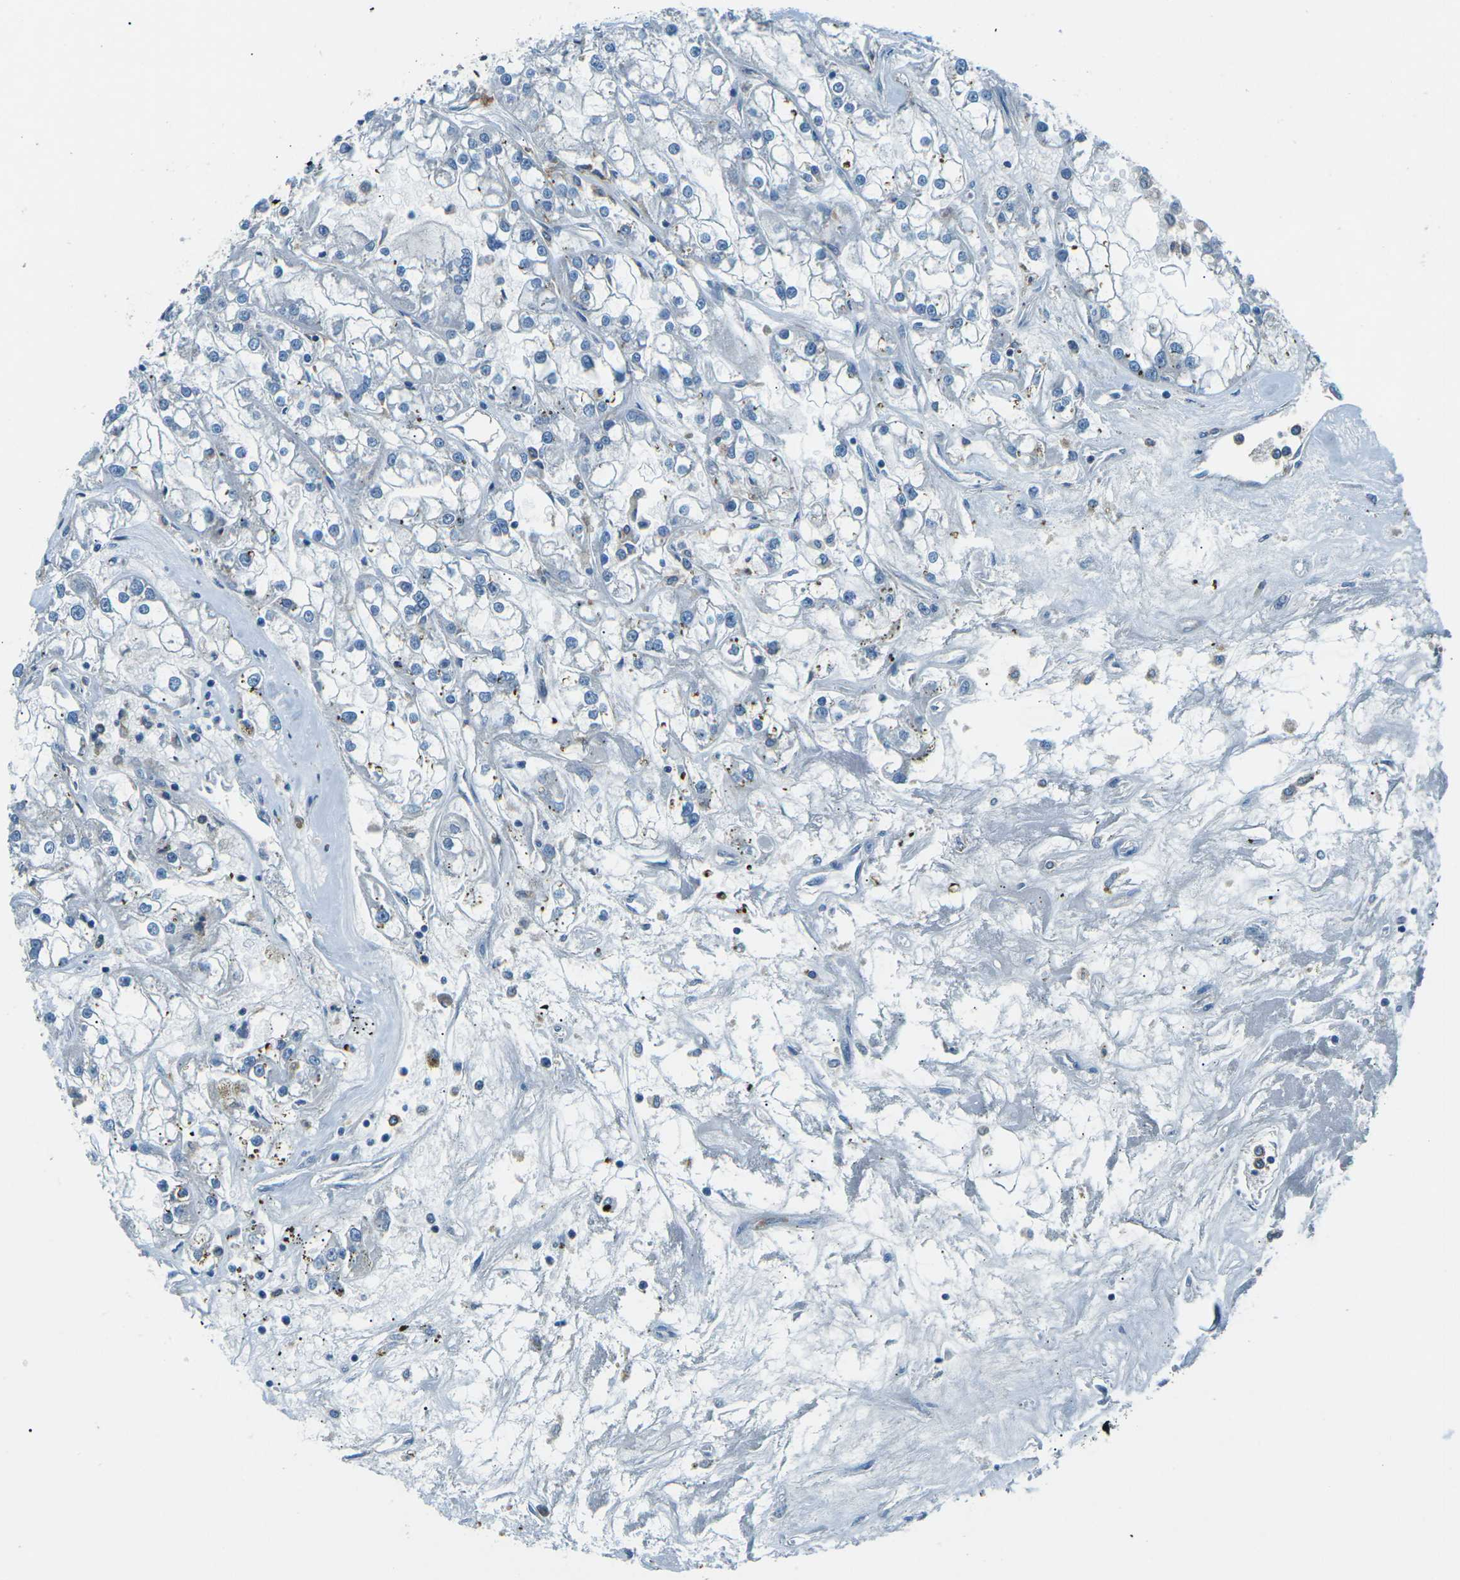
{"staining": {"intensity": "negative", "quantity": "none", "location": "none"}, "tissue": "renal cancer", "cell_type": "Tumor cells", "image_type": "cancer", "snomed": [{"axis": "morphology", "description": "Adenocarcinoma, NOS"}, {"axis": "topography", "description": "Kidney"}], "caption": "Tumor cells are negative for protein expression in human adenocarcinoma (renal).", "gene": "CD1D", "patient": {"sex": "female", "age": 52}}